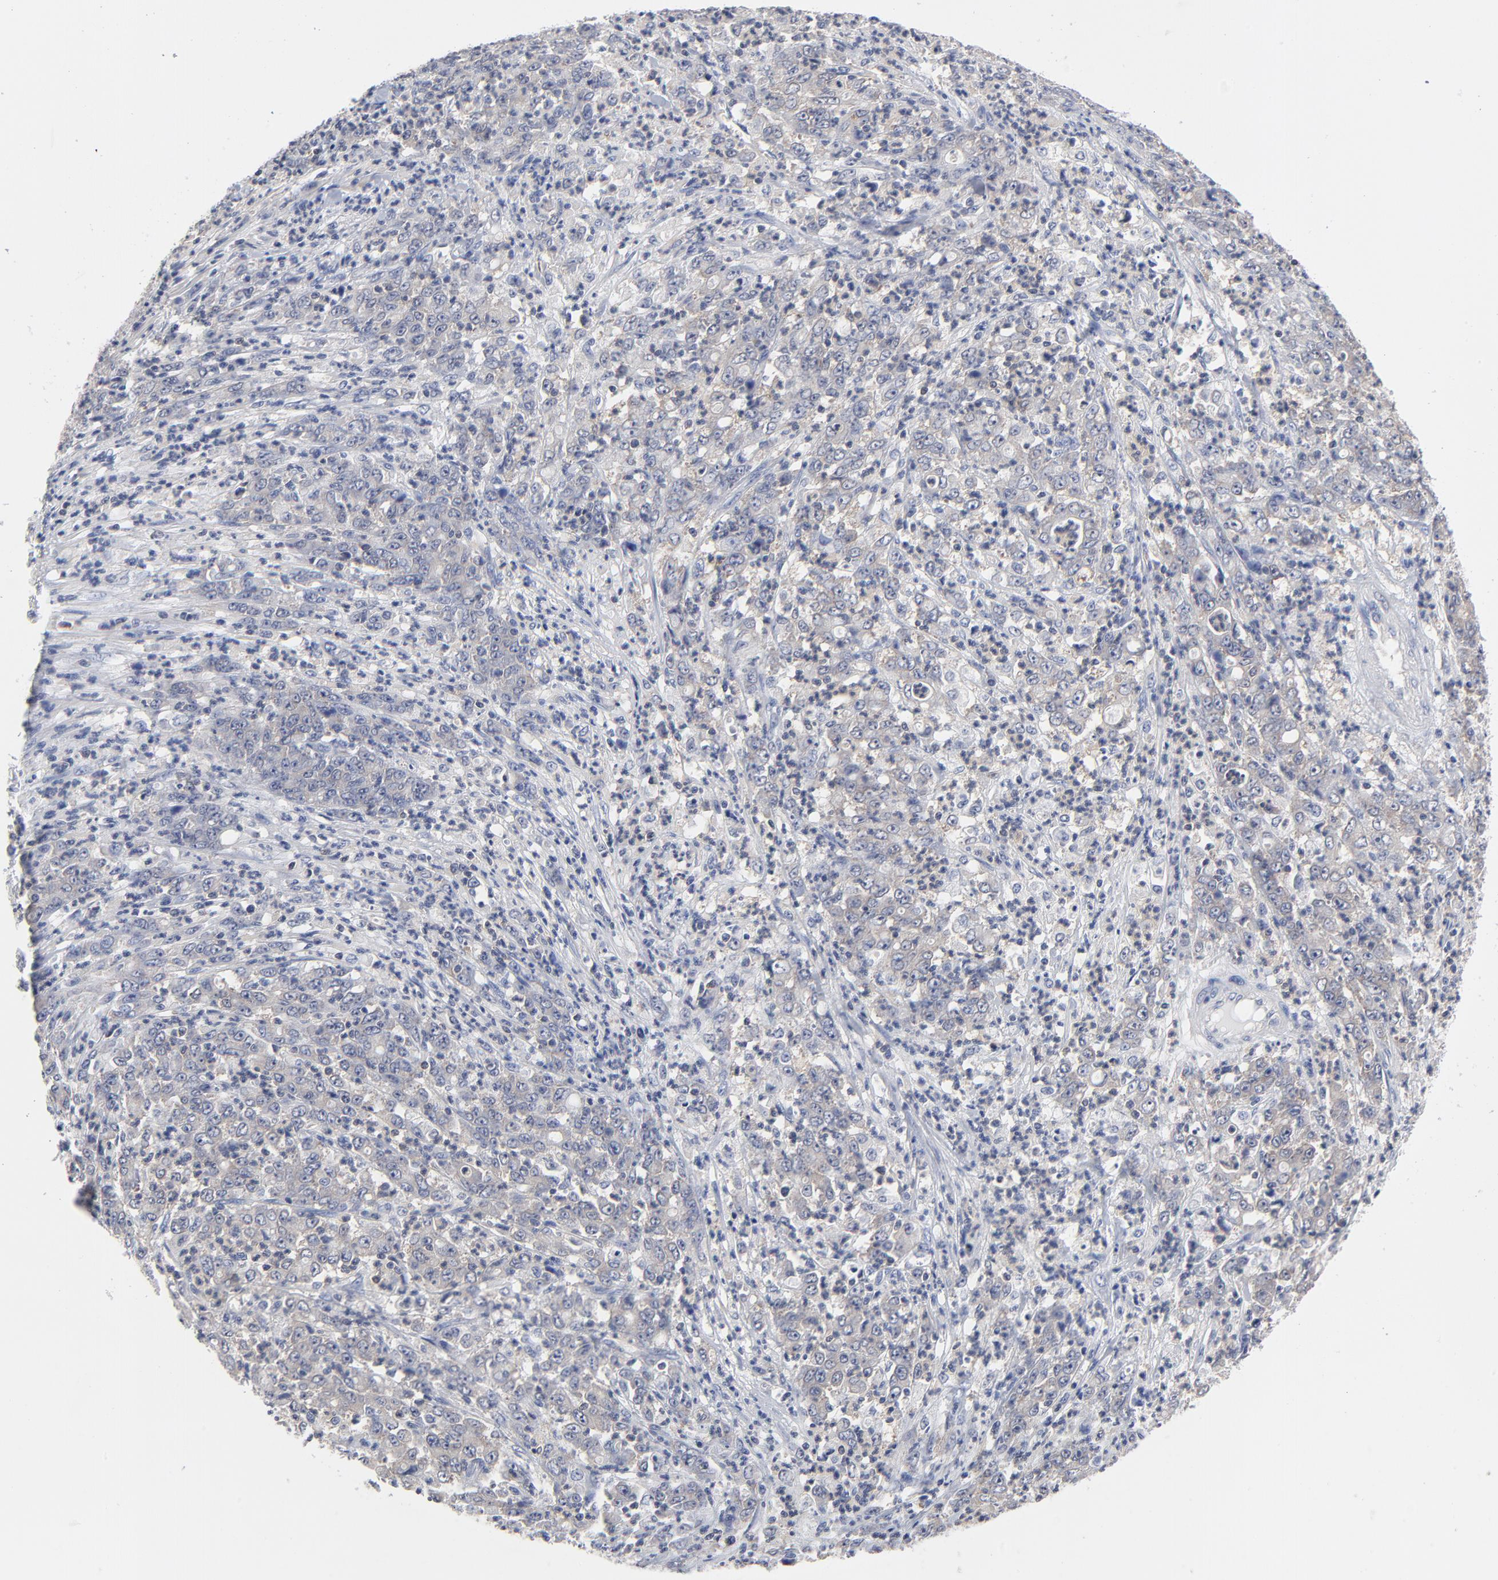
{"staining": {"intensity": "weak", "quantity": "25%-75%", "location": "cytoplasmic/membranous"}, "tissue": "stomach cancer", "cell_type": "Tumor cells", "image_type": "cancer", "snomed": [{"axis": "morphology", "description": "Adenocarcinoma, NOS"}, {"axis": "topography", "description": "Stomach, lower"}], "caption": "DAB immunohistochemical staining of human stomach adenocarcinoma shows weak cytoplasmic/membranous protein expression in approximately 25%-75% of tumor cells. The staining was performed using DAB (3,3'-diaminobenzidine), with brown indicating positive protein expression. Nuclei are stained blue with hematoxylin.", "gene": "CAB39L", "patient": {"sex": "female", "age": 71}}